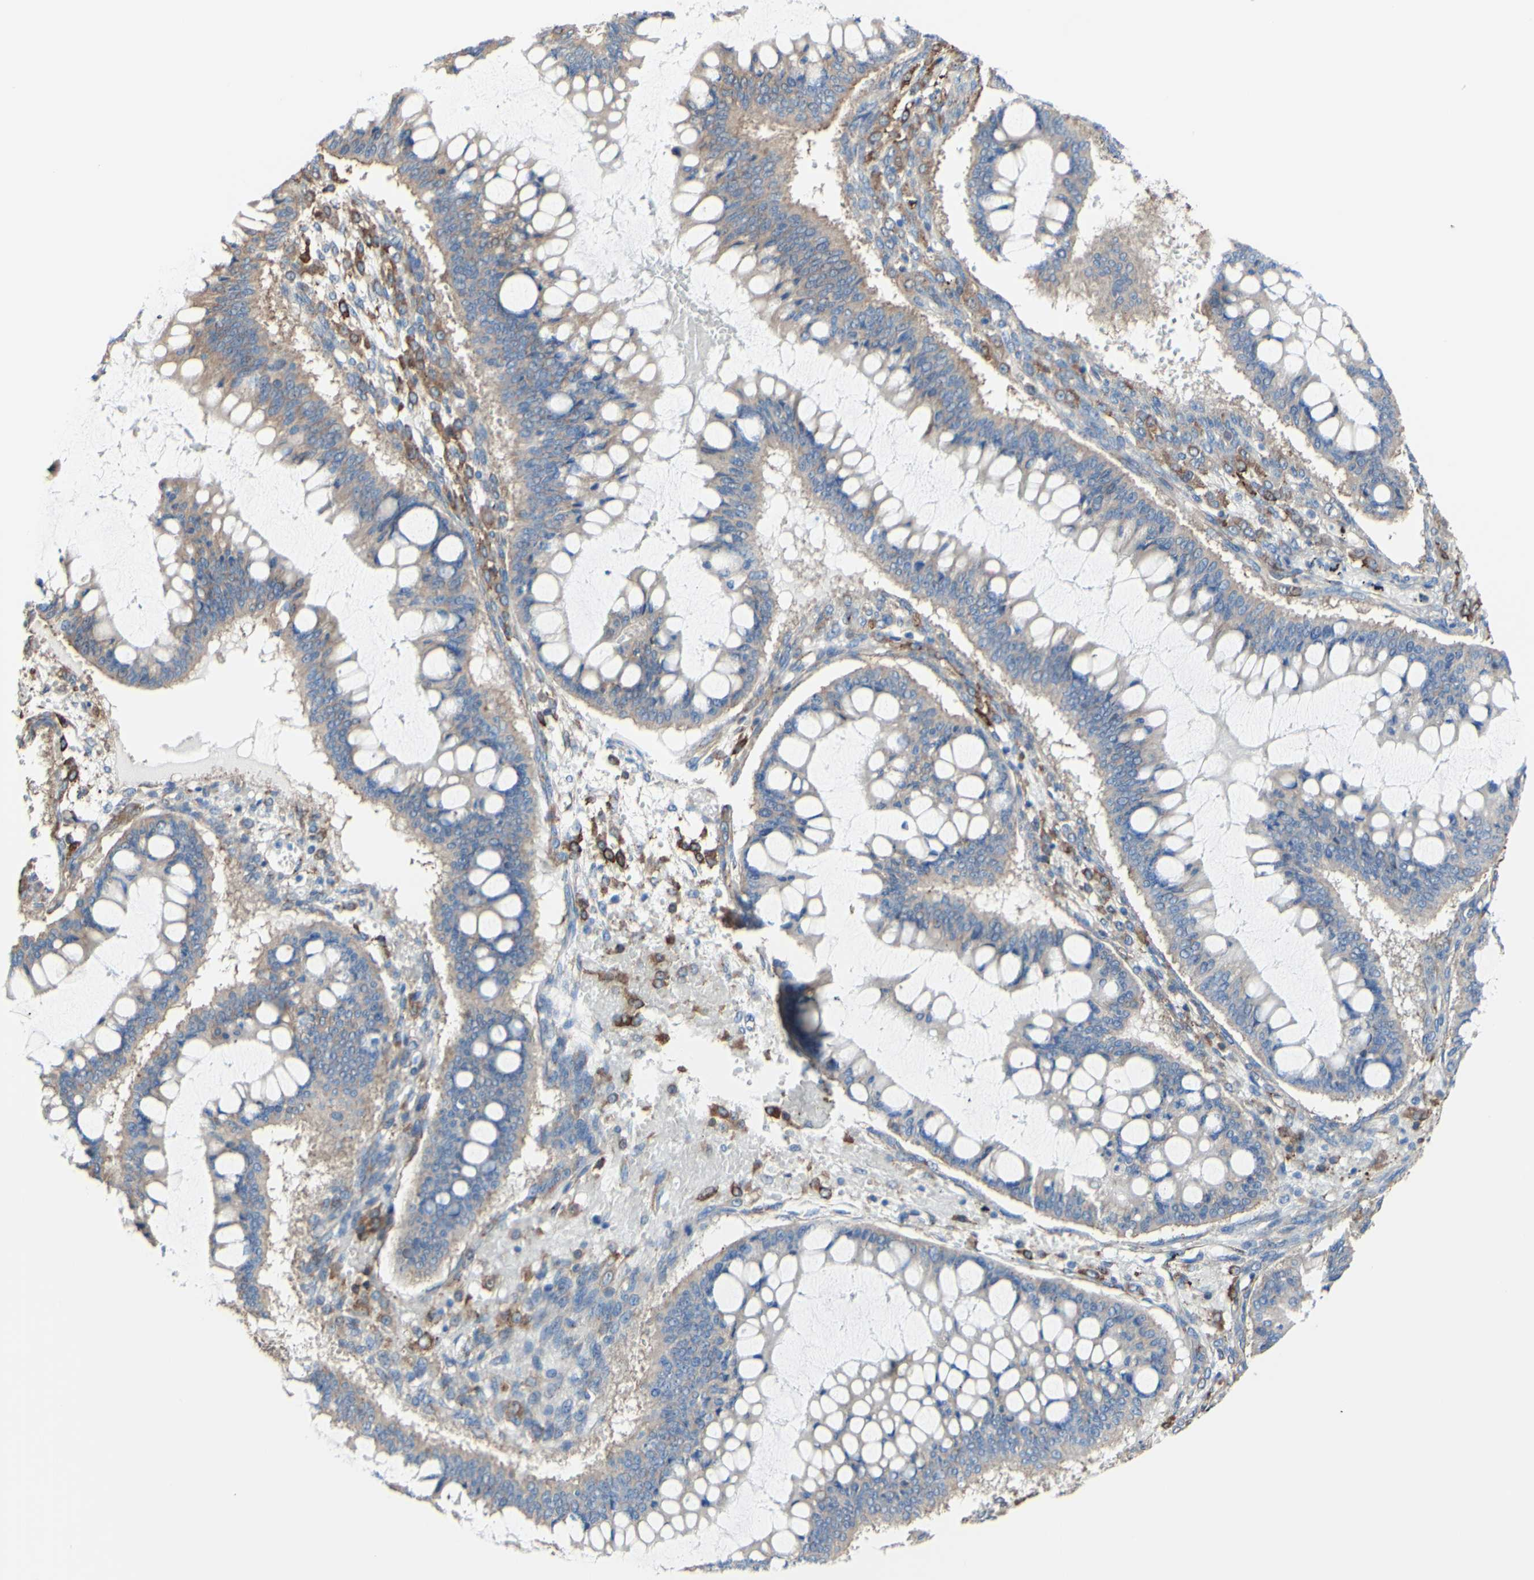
{"staining": {"intensity": "weak", "quantity": ">75%", "location": "cytoplasmic/membranous"}, "tissue": "ovarian cancer", "cell_type": "Tumor cells", "image_type": "cancer", "snomed": [{"axis": "morphology", "description": "Cystadenocarcinoma, mucinous, NOS"}, {"axis": "topography", "description": "Ovary"}], "caption": "Weak cytoplasmic/membranous protein expression is present in approximately >75% of tumor cells in ovarian mucinous cystadenocarcinoma. (DAB = brown stain, brightfield microscopy at high magnification).", "gene": "LRIG3", "patient": {"sex": "female", "age": 73}}